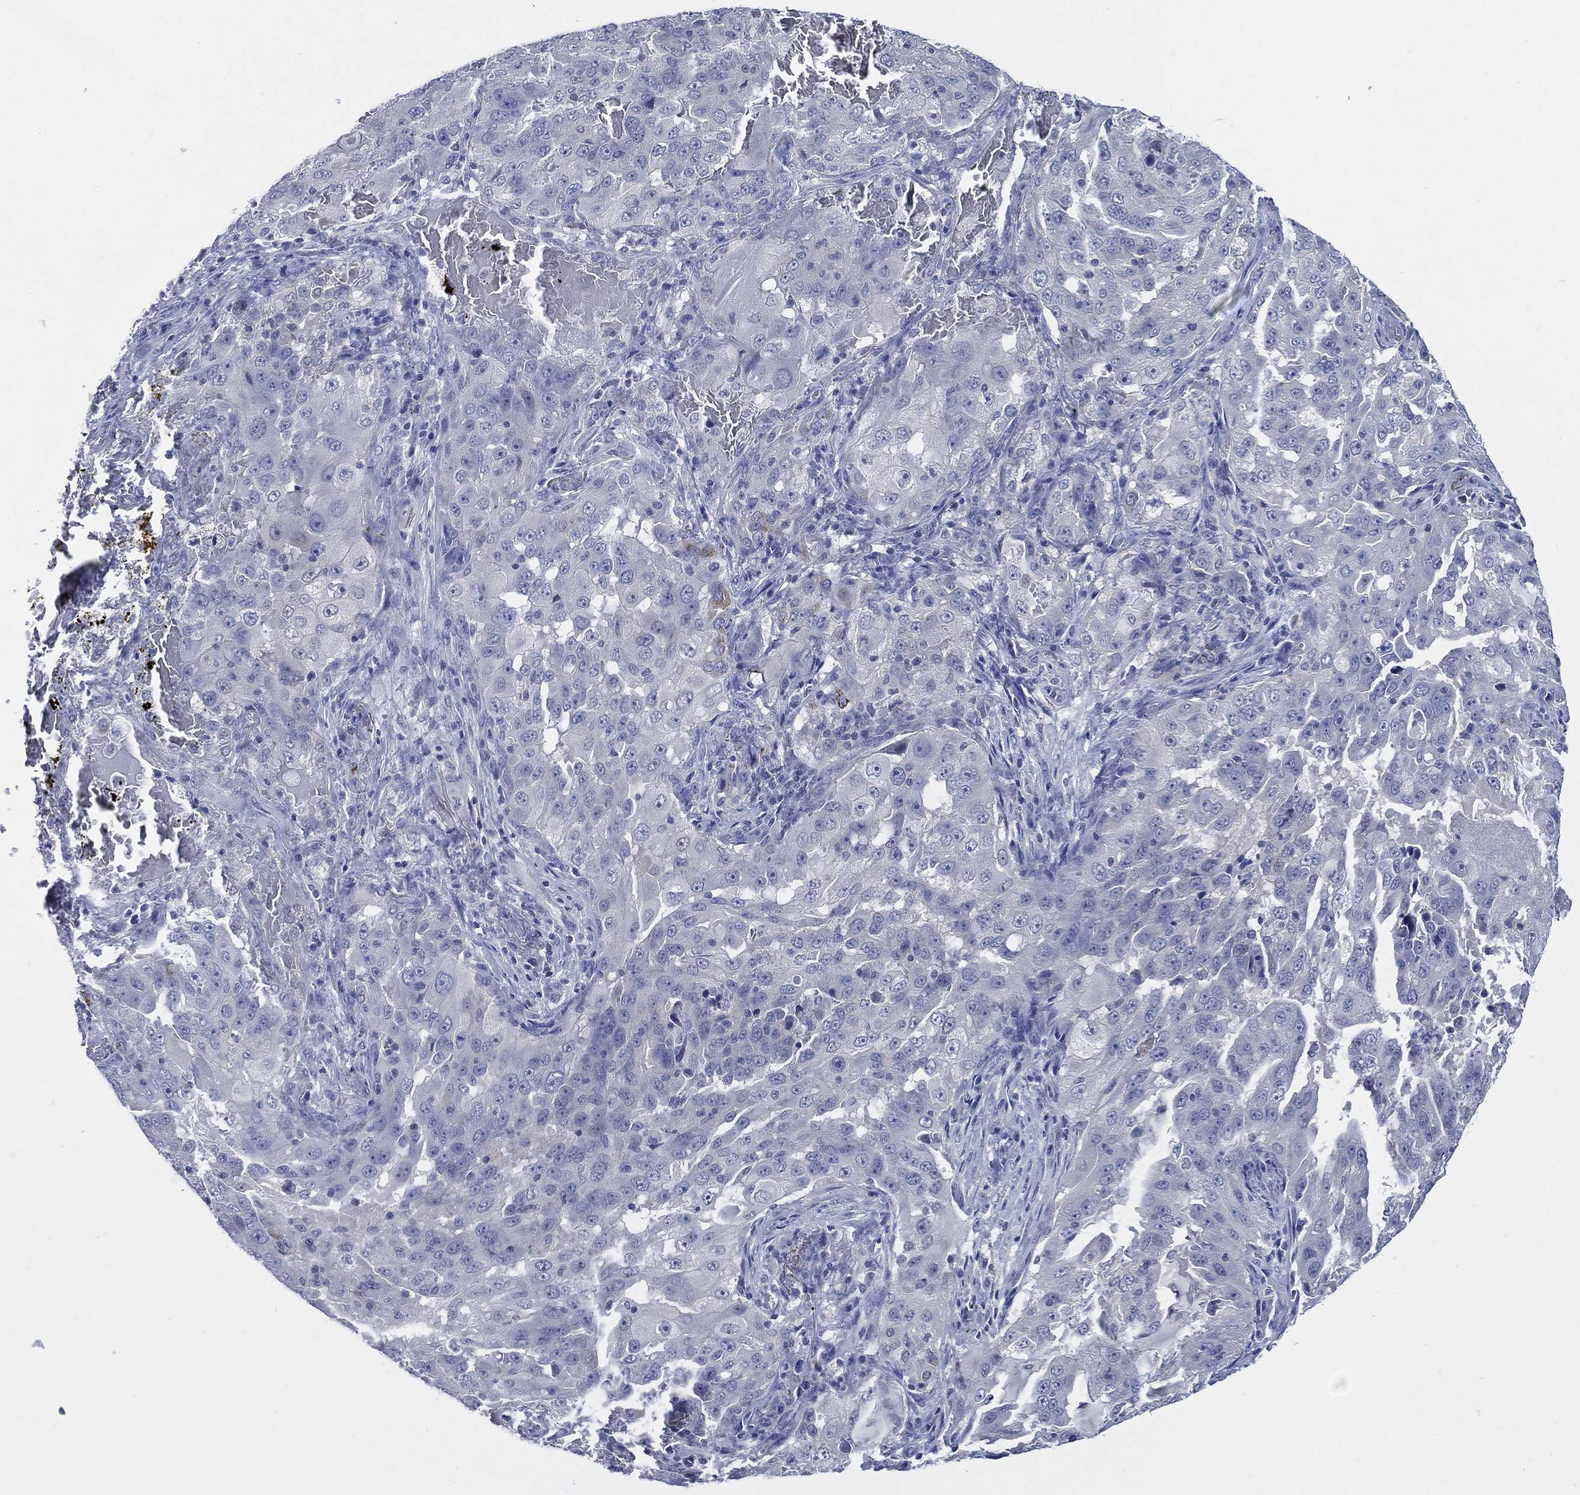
{"staining": {"intensity": "negative", "quantity": "none", "location": "none"}, "tissue": "lung cancer", "cell_type": "Tumor cells", "image_type": "cancer", "snomed": [{"axis": "morphology", "description": "Adenocarcinoma, NOS"}, {"axis": "topography", "description": "Lung"}], "caption": "Tumor cells show no significant expression in lung cancer. (DAB immunohistochemistry visualized using brightfield microscopy, high magnification).", "gene": "C5orf46", "patient": {"sex": "female", "age": 61}}